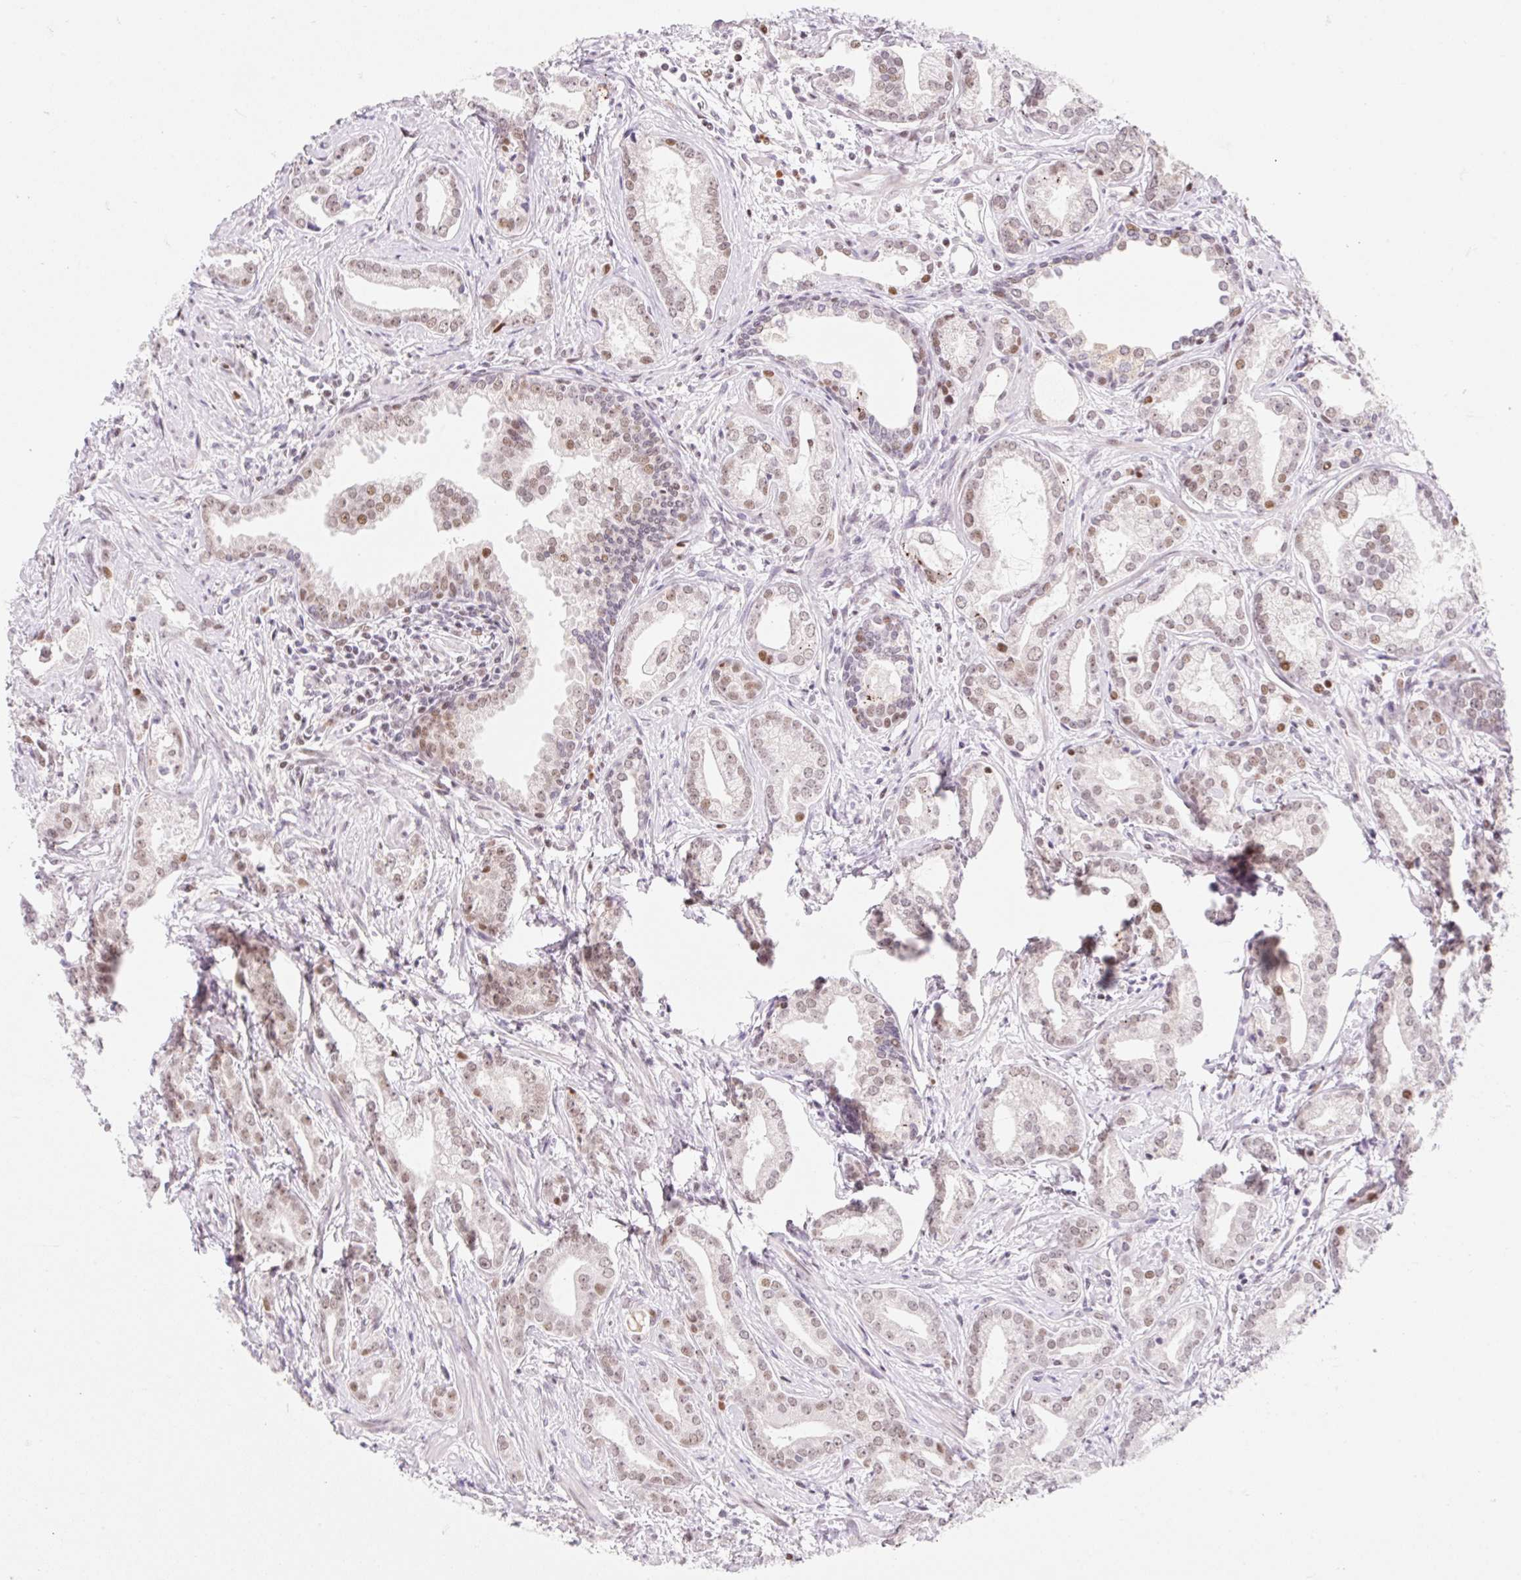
{"staining": {"intensity": "weak", "quantity": ">75%", "location": "nuclear"}, "tissue": "prostate cancer", "cell_type": "Tumor cells", "image_type": "cancer", "snomed": [{"axis": "morphology", "description": "Adenocarcinoma, Medium grade"}, {"axis": "topography", "description": "Prostate"}], "caption": "Tumor cells reveal low levels of weak nuclear expression in about >75% of cells in human prostate adenocarcinoma (medium-grade).", "gene": "H2BW1", "patient": {"sex": "male", "age": 57}}